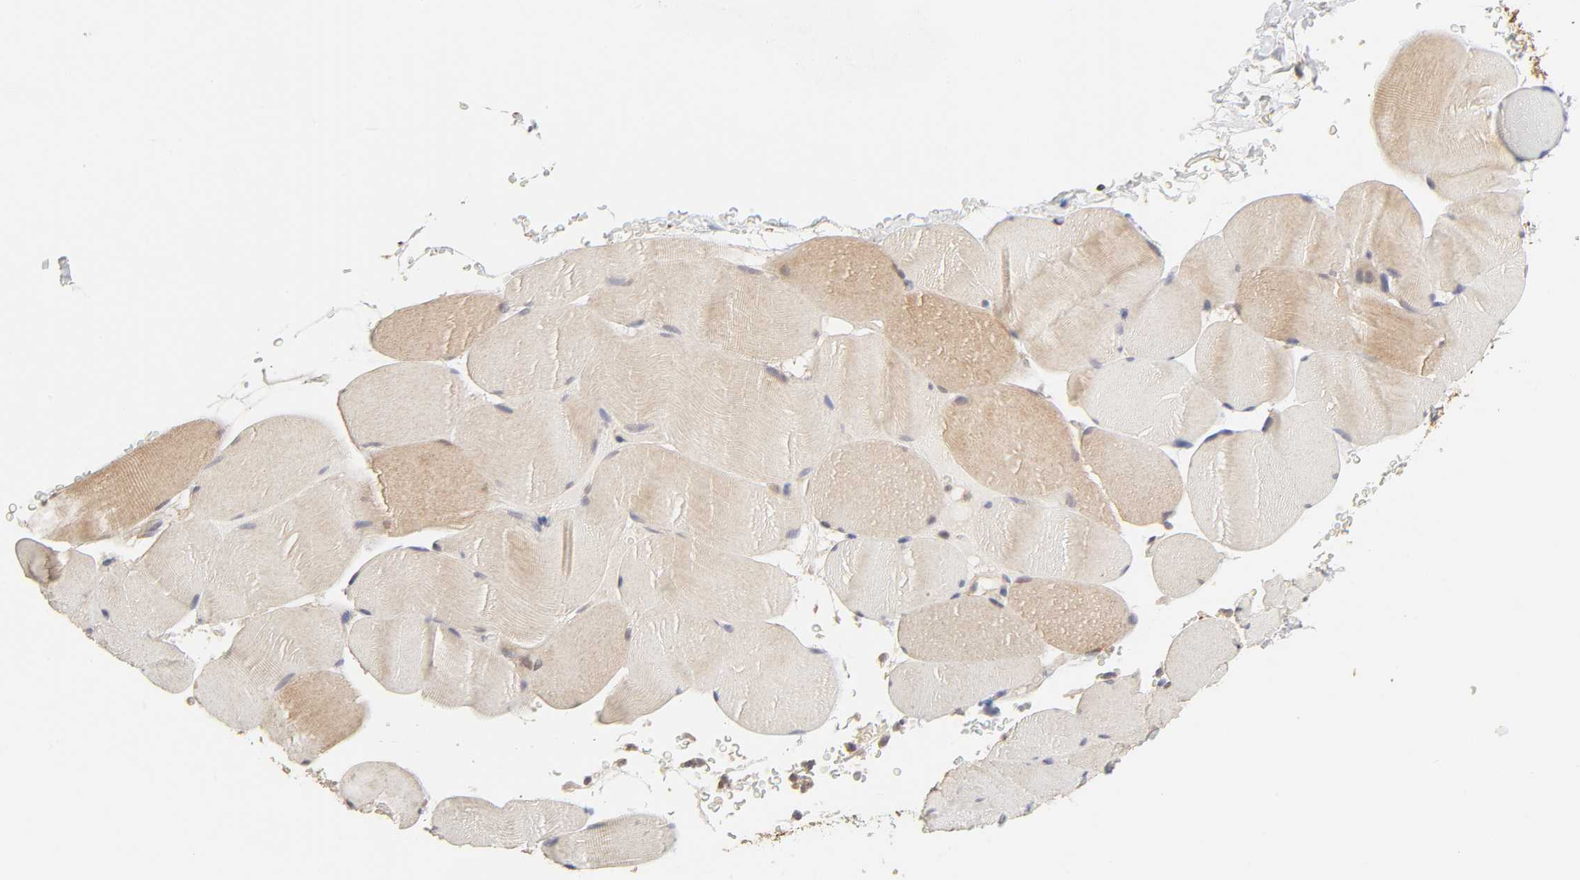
{"staining": {"intensity": "moderate", "quantity": "<25%", "location": "cytoplasmic/membranous"}, "tissue": "skeletal muscle", "cell_type": "Myocytes", "image_type": "normal", "snomed": [{"axis": "morphology", "description": "Normal tissue, NOS"}, {"axis": "topography", "description": "Skeletal muscle"}], "caption": "Skeletal muscle stained with IHC displays moderate cytoplasmic/membranous expression in about <25% of myocytes.", "gene": "AP1G2", "patient": {"sex": "male", "age": 62}}